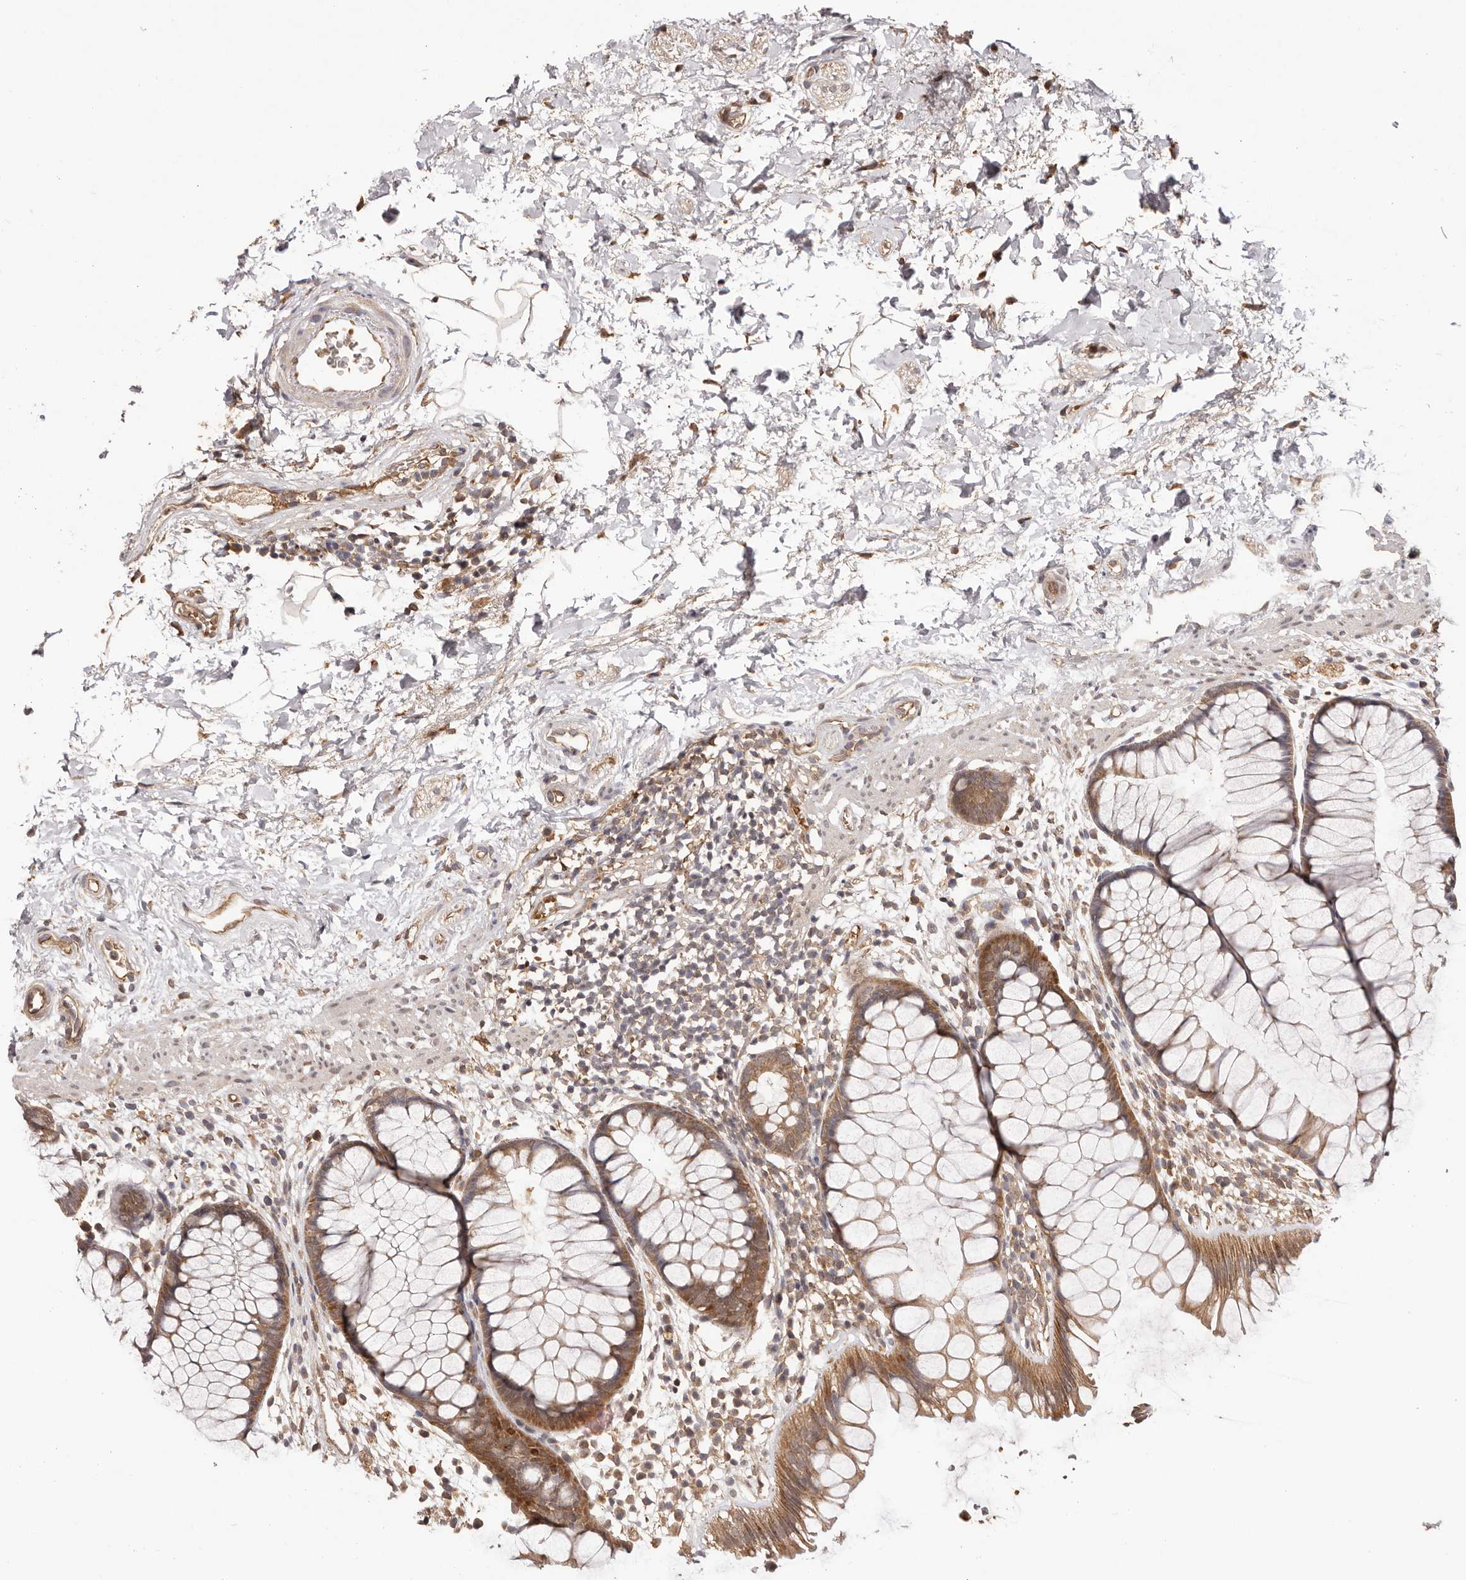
{"staining": {"intensity": "moderate", "quantity": ">75%", "location": "cytoplasmic/membranous"}, "tissue": "rectum", "cell_type": "Glandular cells", "image_type": "normal", "snomed": [{"axis": "morphology", "description": "Normal tissue, NOS"}, {"axis": "topography", "description": "Rectum"}], "caption": "Protein positivity by IHC demonstrates moderate cytoplasmic/membranous positivity in about >75% of glandular cells in unremarkable rectum.", "gene": "UBR2", "patient": {"sex": "male", "age": 51}}